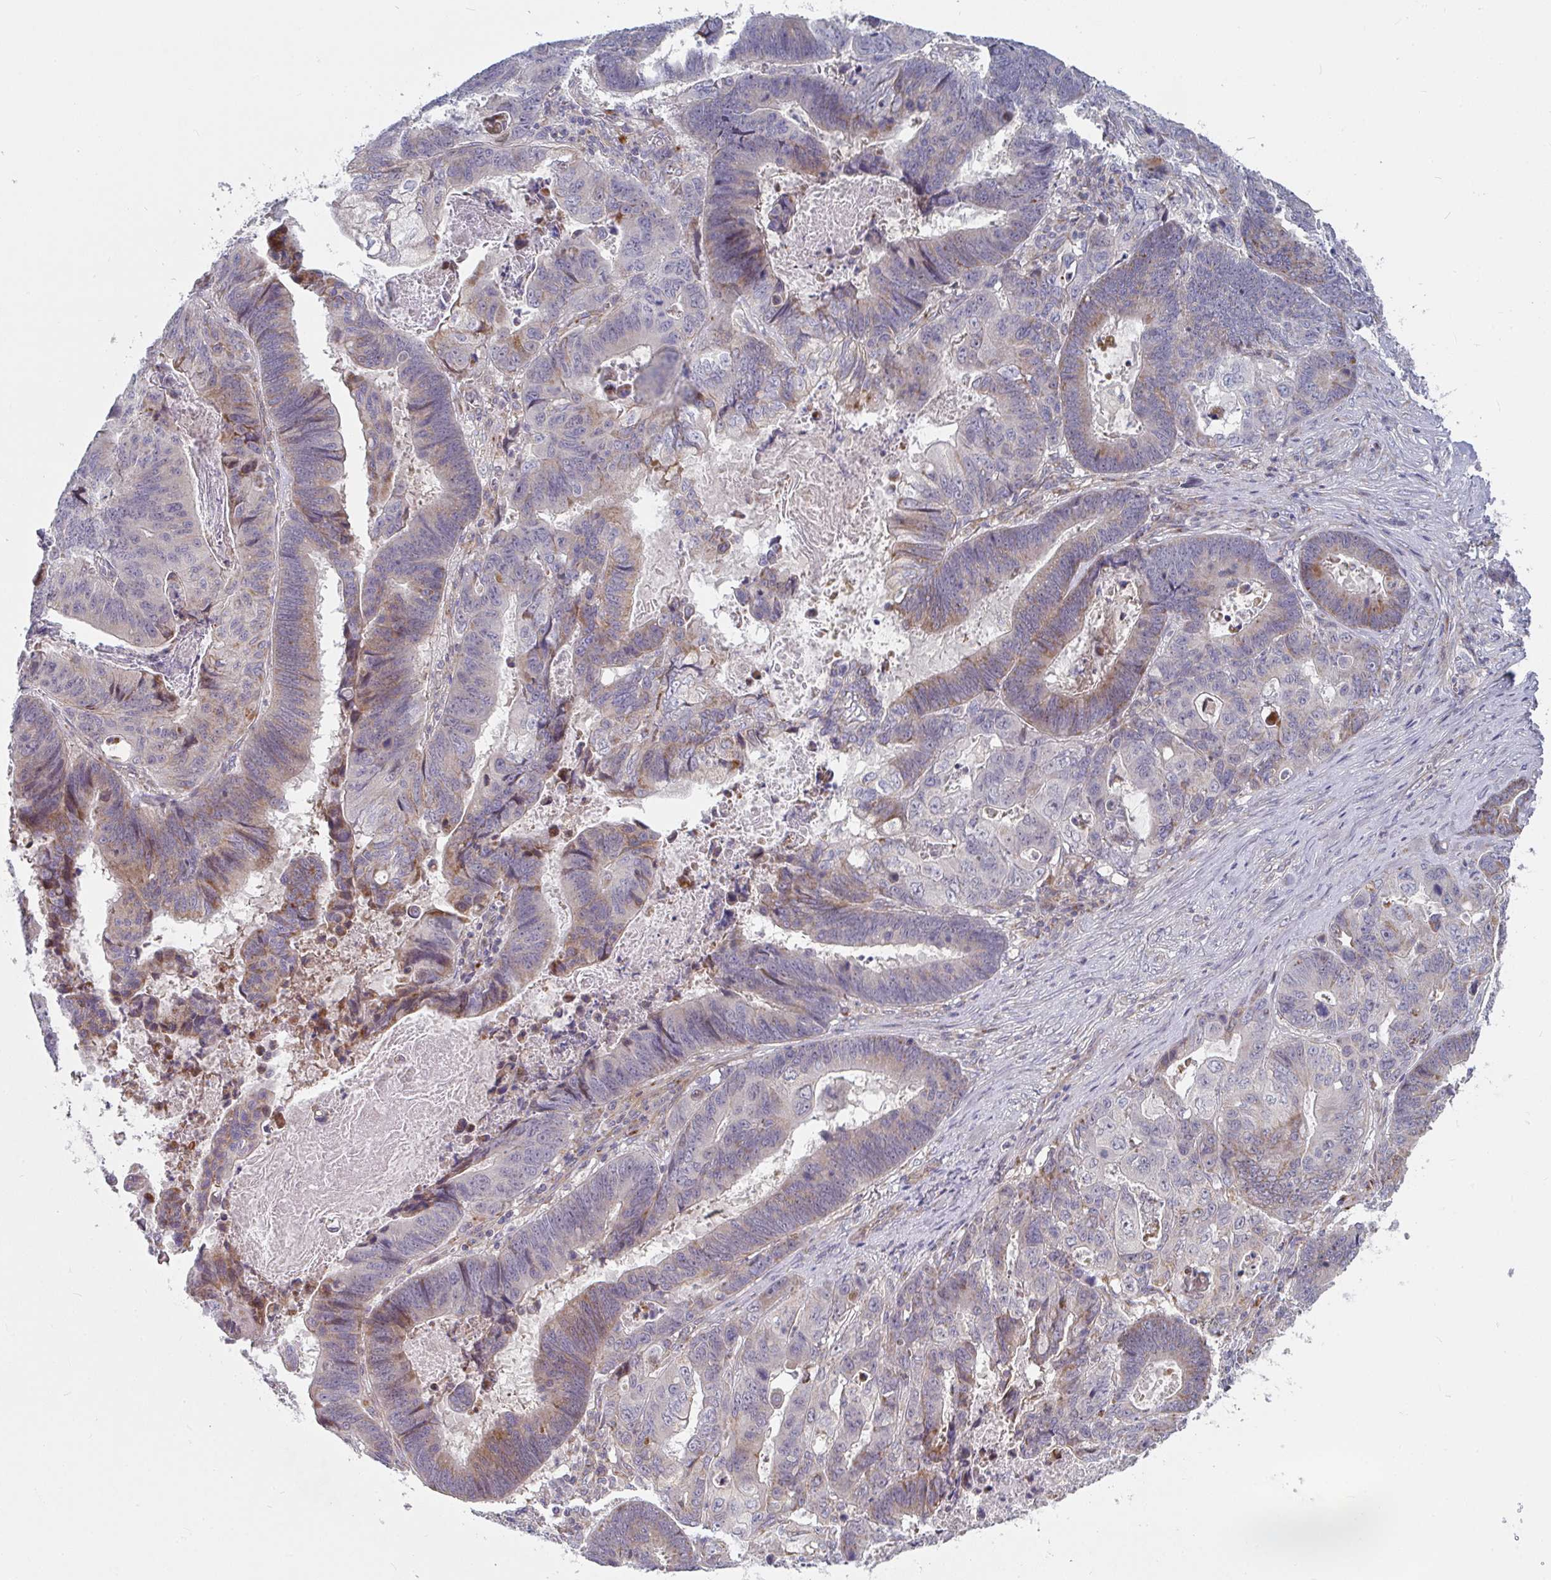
{"staining": {"intensity": "moderate", "quantity": "25%-75%", "location": "cytoplasmic/membranous"}, "tissue": "lung cancer", "cell_type": "Tumor cells", "image_type": "cancer", "snomed": [{"axis": "morphology", "description": "Aneuploidy"}, {"axis": "morphology", "description": "Adenocarcinoma, NOS"}, {"axis": "morphology", "description": "Adenocarcinoma primary or metastatic"}, {"axis": "topography", "description": "Lung"}], "caption": "Immunohistochemistry (DAB (3,3'-diaminobenzidine)) staining of human lung adenocarcinoma primary or metastatic reveals moderate cytoplasmic/membranous protein positivity in about 25%-75% of tumor cells. The staining is performed using DAB brown chromogen to label protein expression. The nuclei are counter-stained blue using hematoxylin.", "gene": "RHEBL1", "patient": {"sex": "female", "age": 75}}